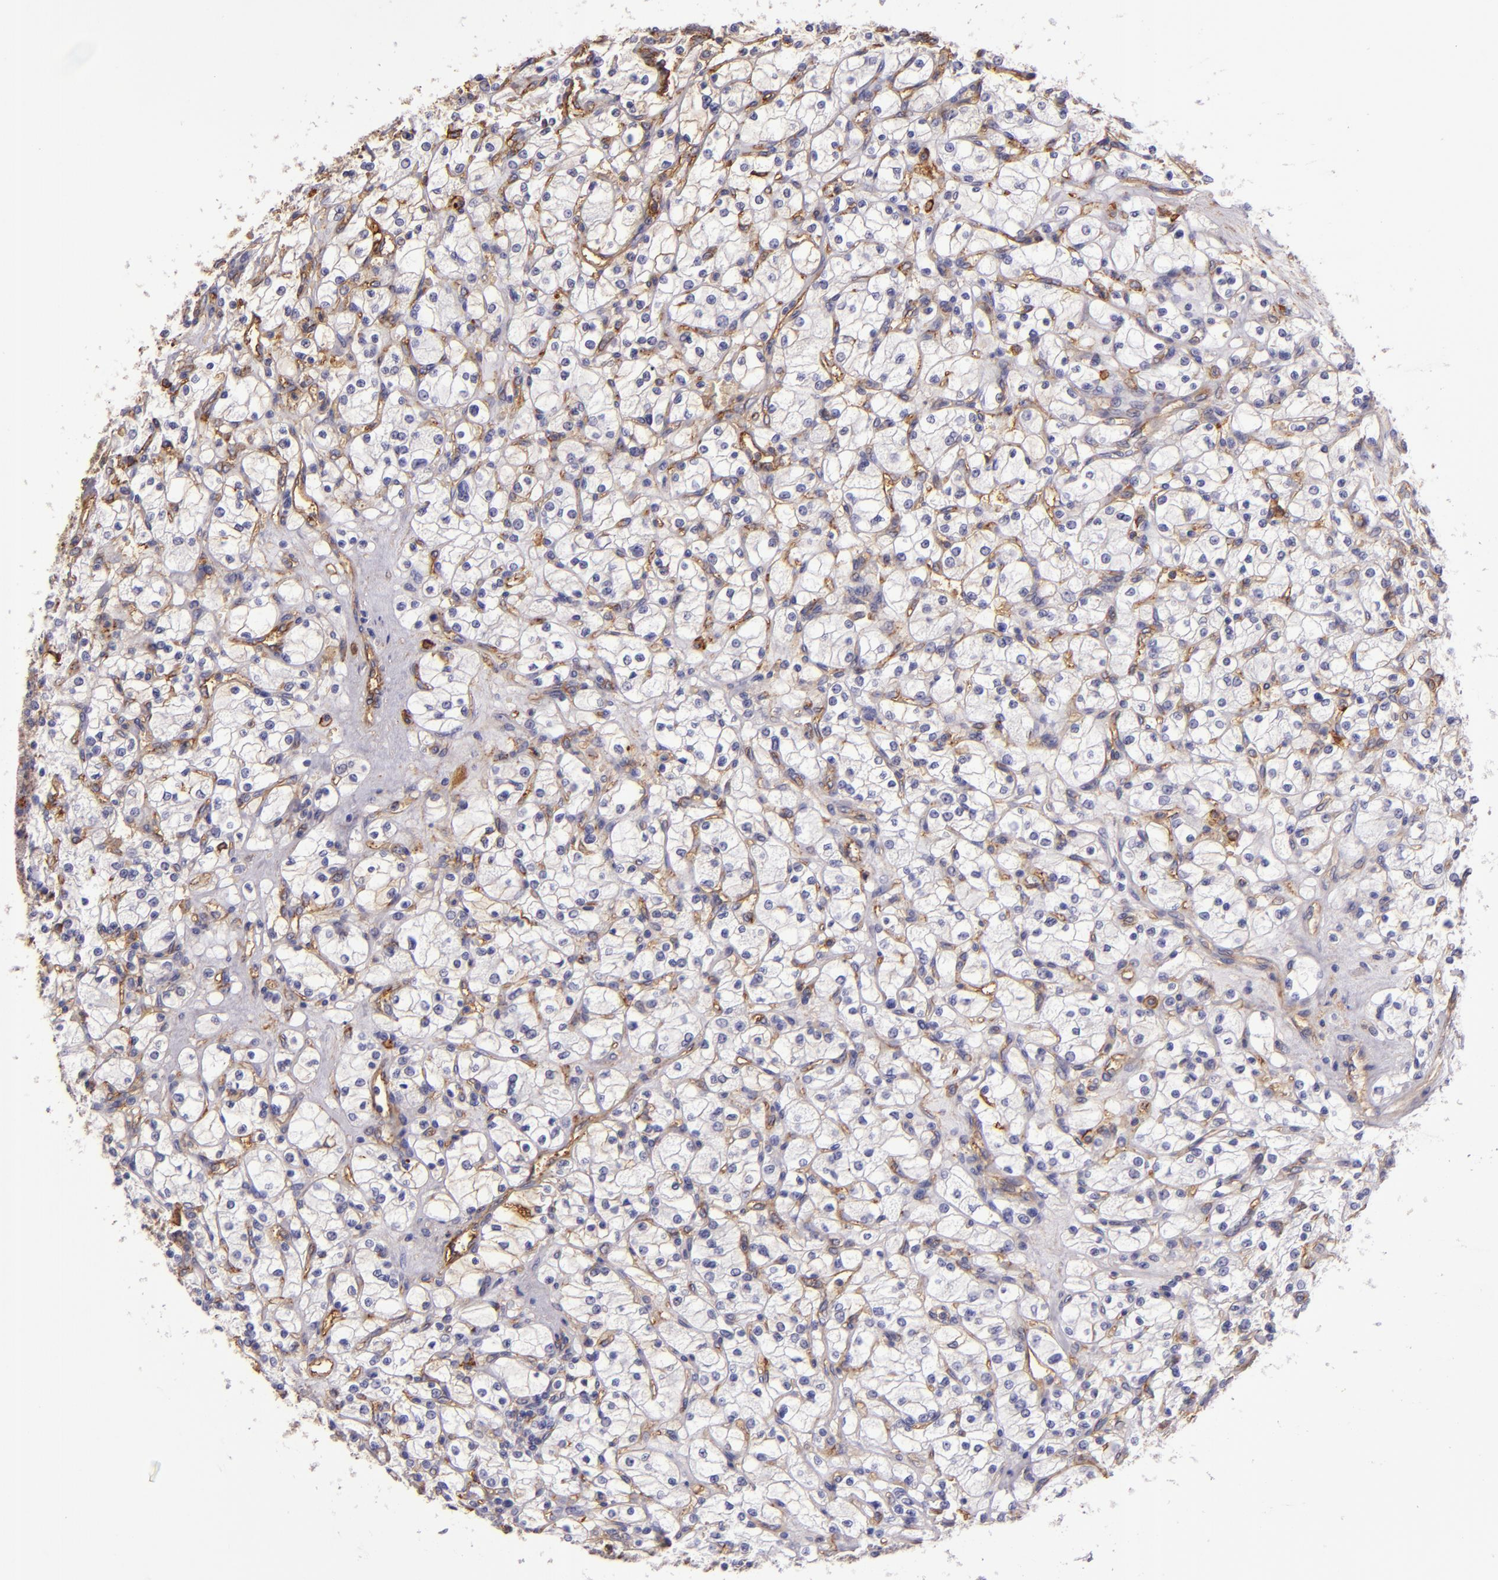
{"staining": {"intensity": "negative", "quantity": "none", "location": "none"}, "tissue": "renal cancer", "cell_type": "Tumor cells", "image_type": "cancer", "snomed": [{"axis": "morphology", "description": "Adenocarcinoma, NOS"}, {"axis": "topography", "description": "Kidney"}], "caption": "IHC micrograph of renal cancer stained for a protein (brown), which demonstrates no staining in tumor cells.", "gene": "CD9", "patient": {"sex": "female", "age": 83}}